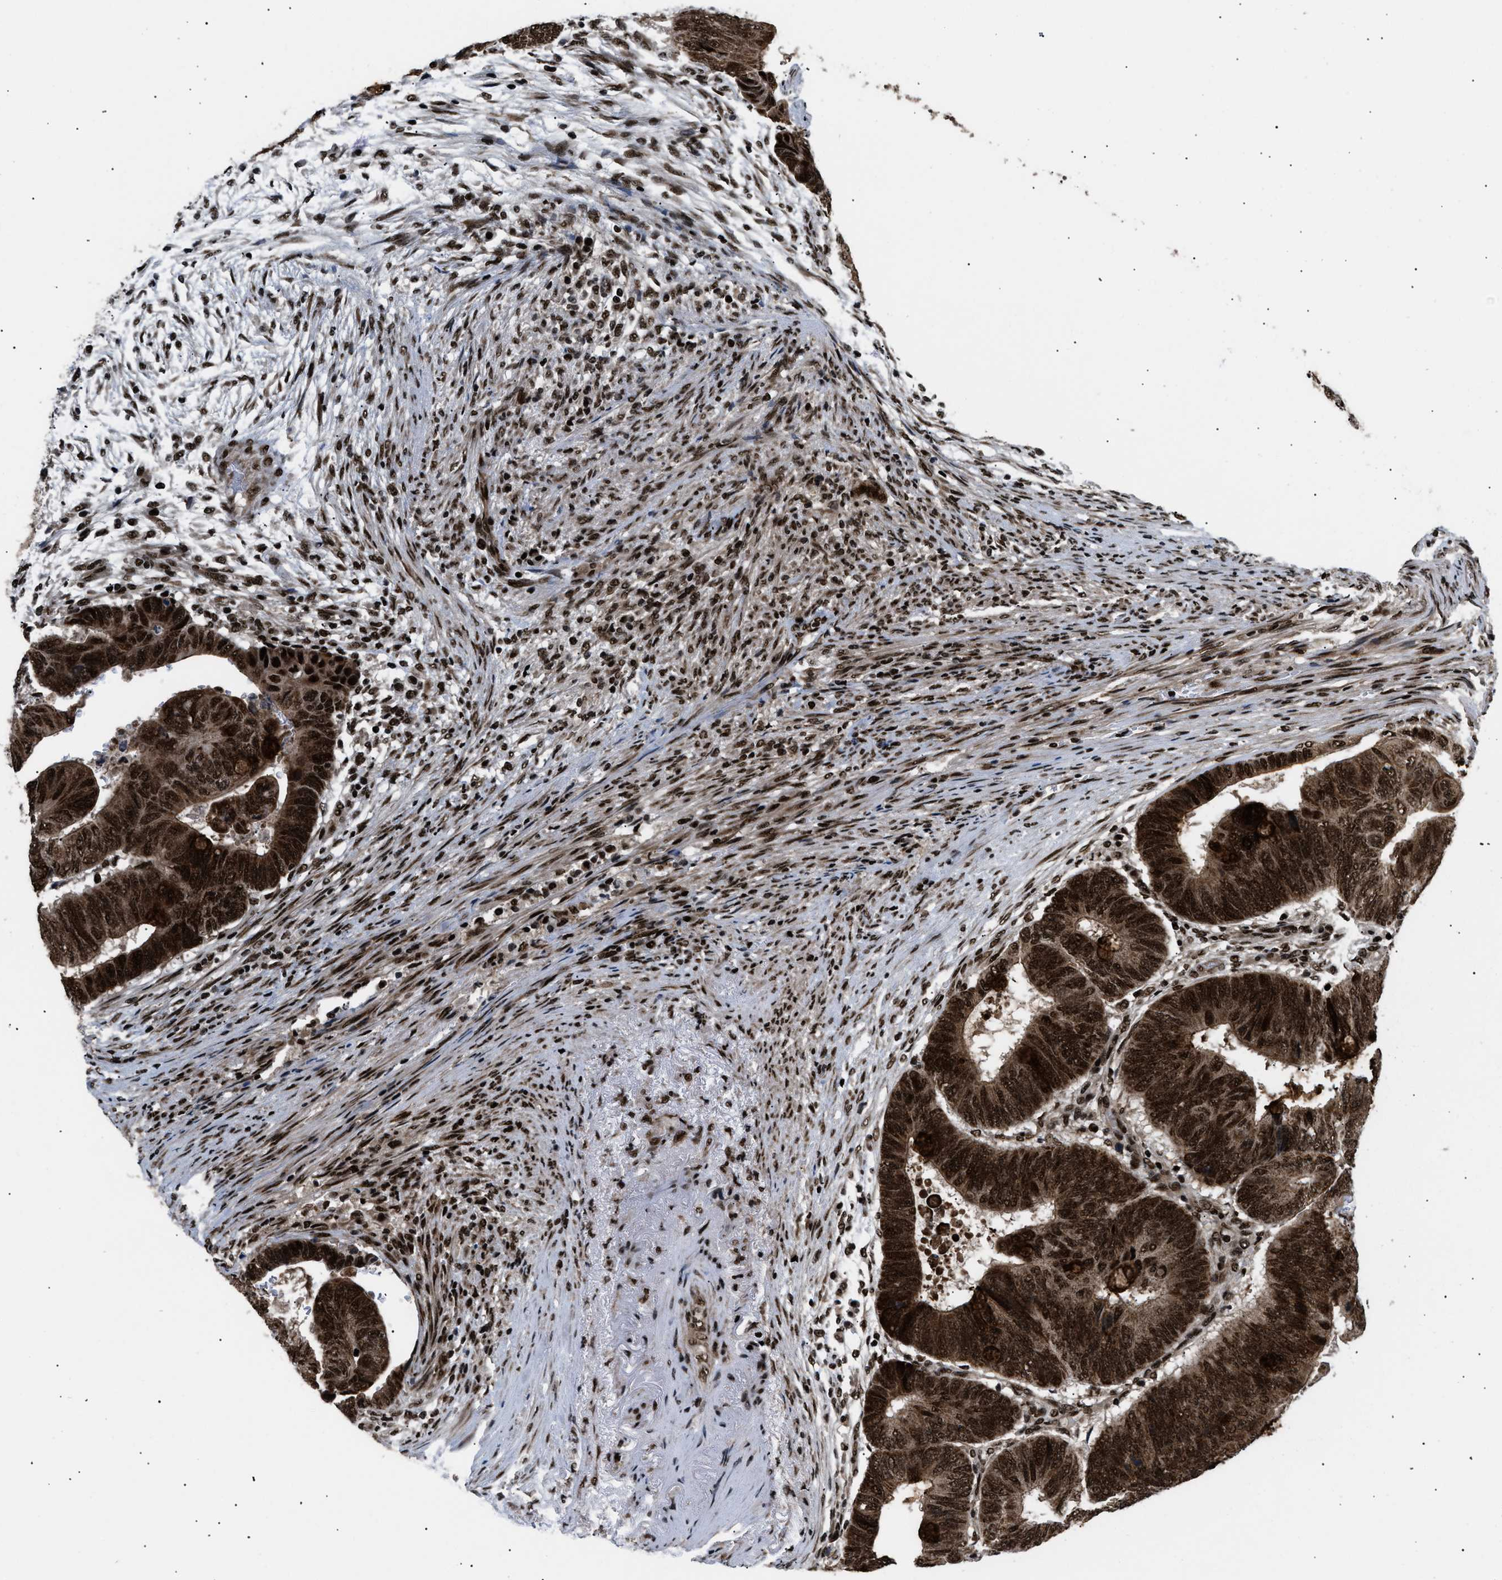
{"staining": {"intensity": "strong", "quantity": ">75%", "location": "cytoplasmic/membranous,nuclear"}, "tissue": "colorectal cancer", "cell_type": "Tumor cells", "image_type": "cancer", "snomed": [{"axis": "morphology", "description": "Normal tissue, NOS"}, {"axis": "morphology", "description": "Adenocarcinoma, NOS"}, {"axis": "topography", "description": "Rectum"}, {"axis": "topography", "description": "Peripheral nerve tissue"}], "caption": "Protein staining of colorectal cancer (adenocarcinoma) tissue exhibits strong cytoplasmic/membranous and nuclear staining in about >75% of tumor cells. (IHC, brightfield microscopy, high magnification).", "gene": "RBM5", "patient": {"sex": "male", "age": 92}}